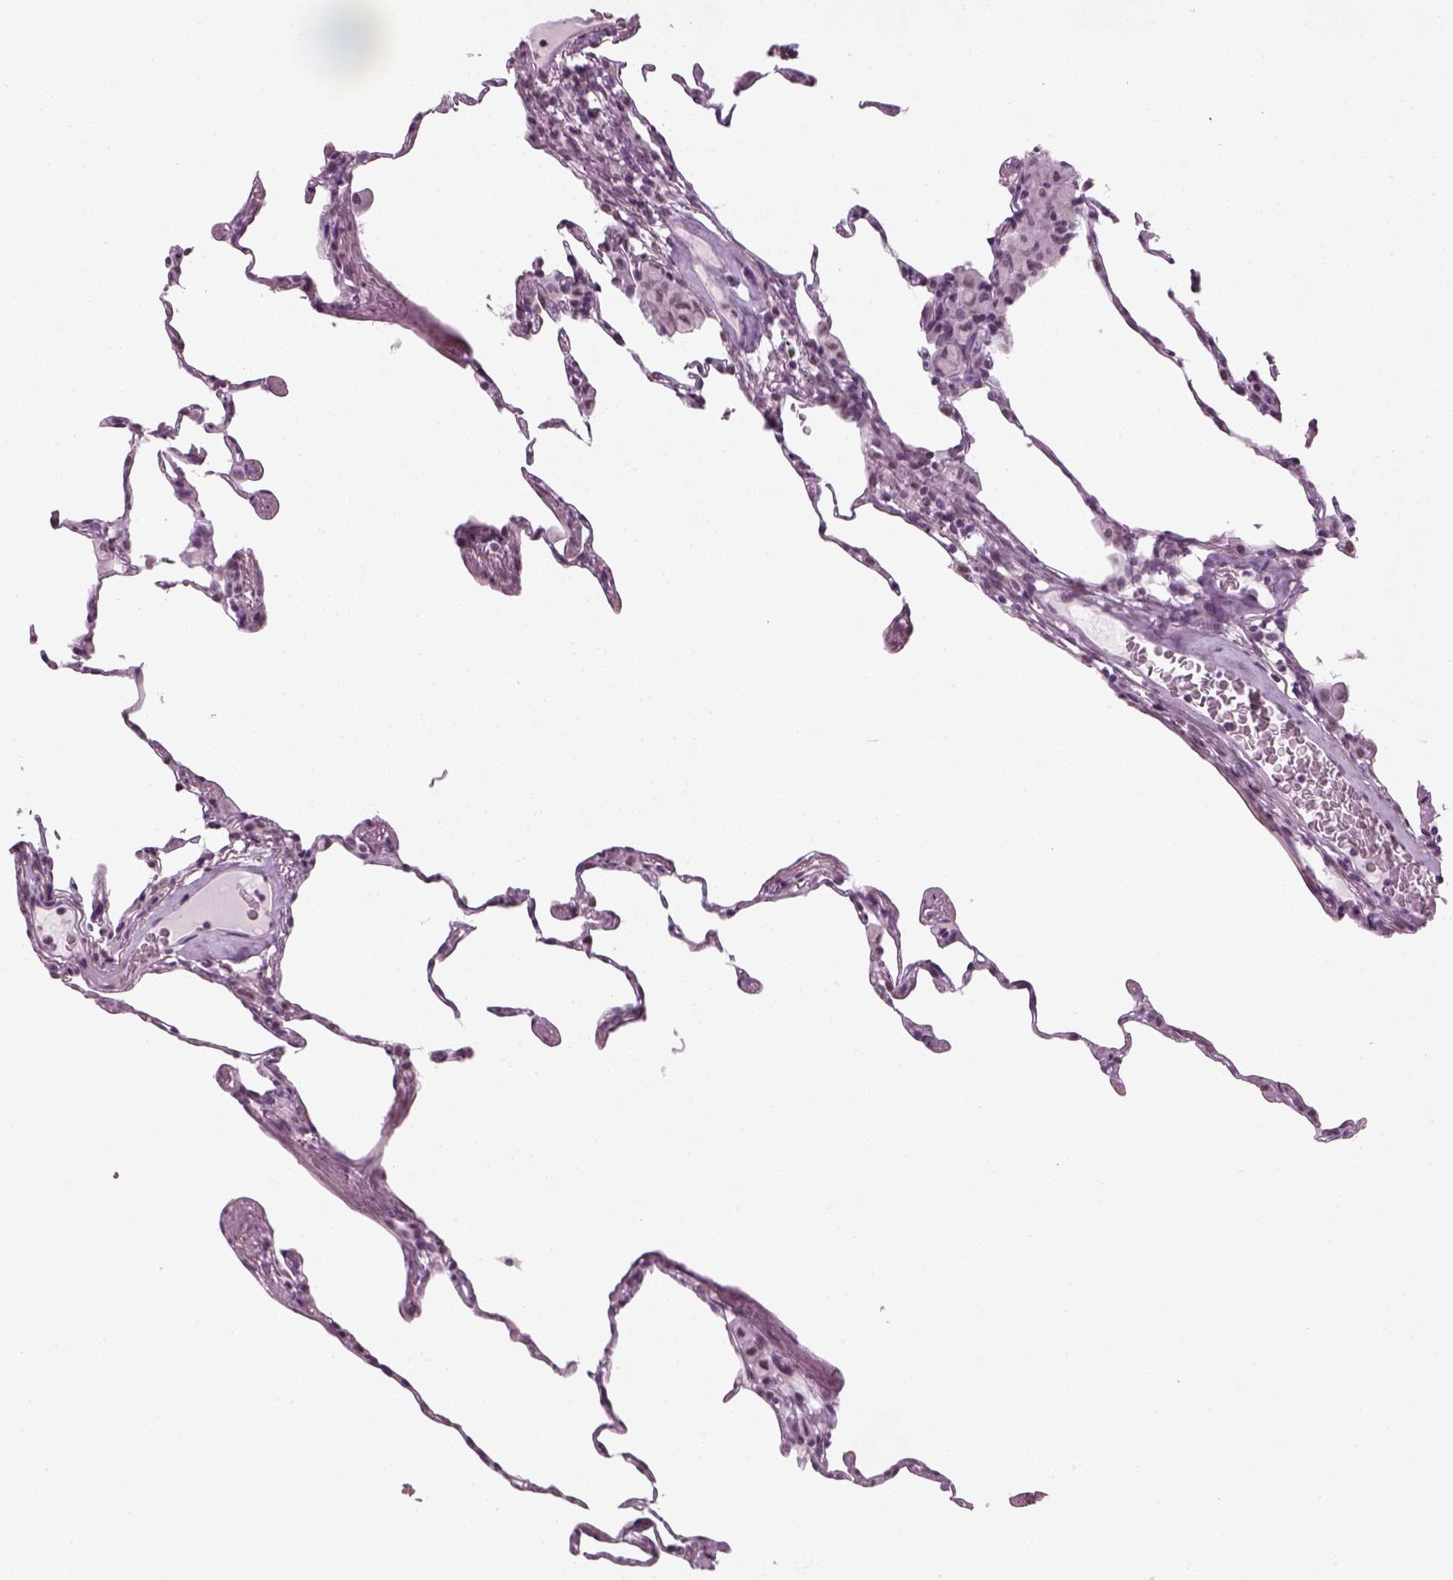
{"staining": {"intensity": "negative", "quantity": "none", "location": "none"}, "tissue": "lung", "cell_type": "Alveolar cells", "image_type": "normal", "snomed": [{"axis": "morphology", "description": "Normal tissue, NOS"}, {"axis": "topography", "description": "Lung"}], "caption": "Immunohistochemistry (IHC) micrograph of normal lung: human lung stained with DAB (3,3'-diaminobenzidine) exhibits no significant protein expression in alveolar cells. (IHC, brightfield microscopy, high magnification).", "gene": "KCNG2", "patient": {"sex": "female", "age": 57}}